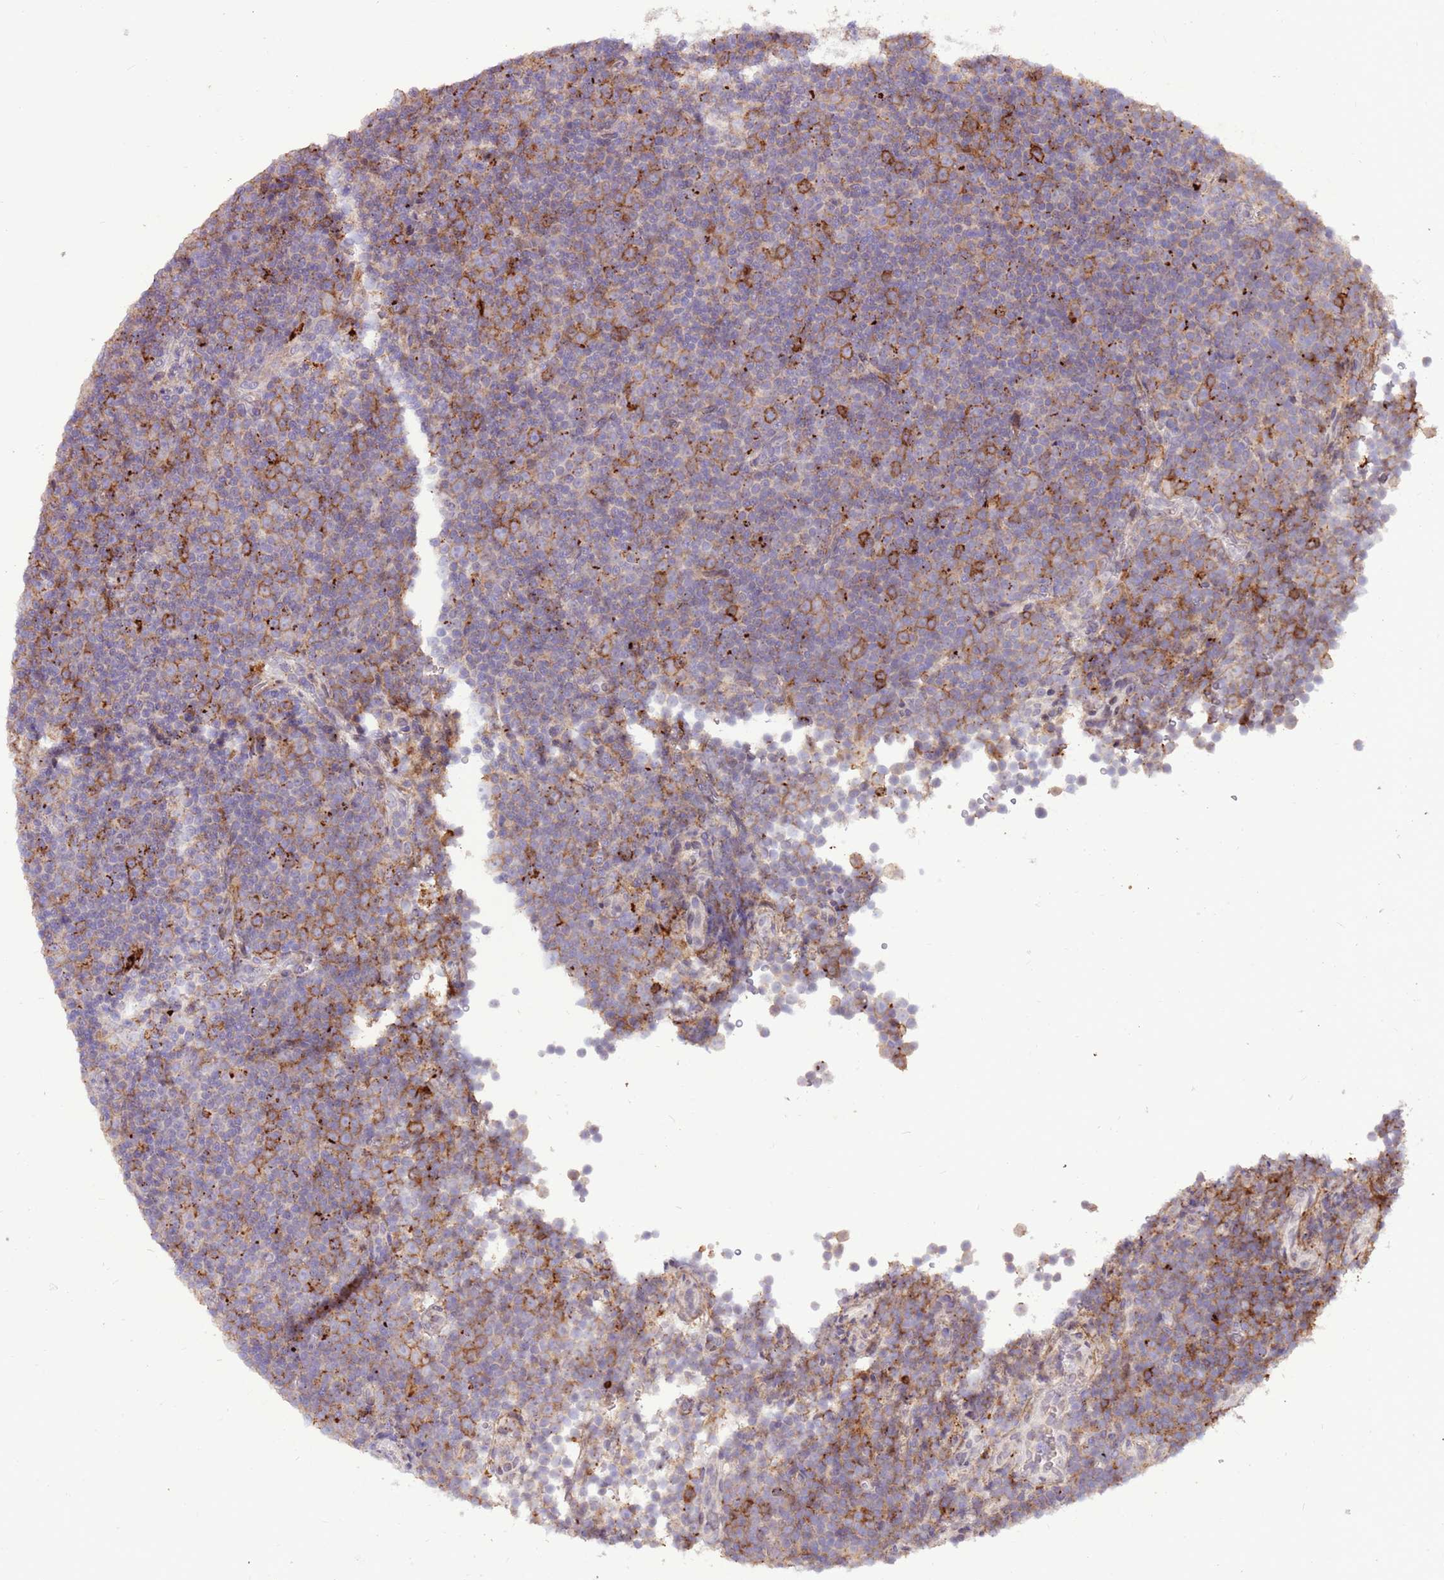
{"staining": {"intensity": "moderate", "quantity": "<25%", "location": "cytoplasmic/membranous"}, "tissue": "lymphoma", "cell_type": "Tumor cells", "image_type": "cancer", "snomed": [{"axis": "morphology", "description": "Malignant lymphoma, non-Hodgkin's type, Low grade"}, {"axis": "topography", "description": "Lymph node"}], "caption": "Immunohistochemistry (IHC) (DAB (3,3'-diaminobenzidine)) staining of human malignant lymphoma, non-Hodgkin's type (low-grade) demonstrates moderate cytoplasmic/membranous protein expression in about <25% of tumor cells.", "gene": "LGI4", "patient": {"sex": "female", "age": 67}}